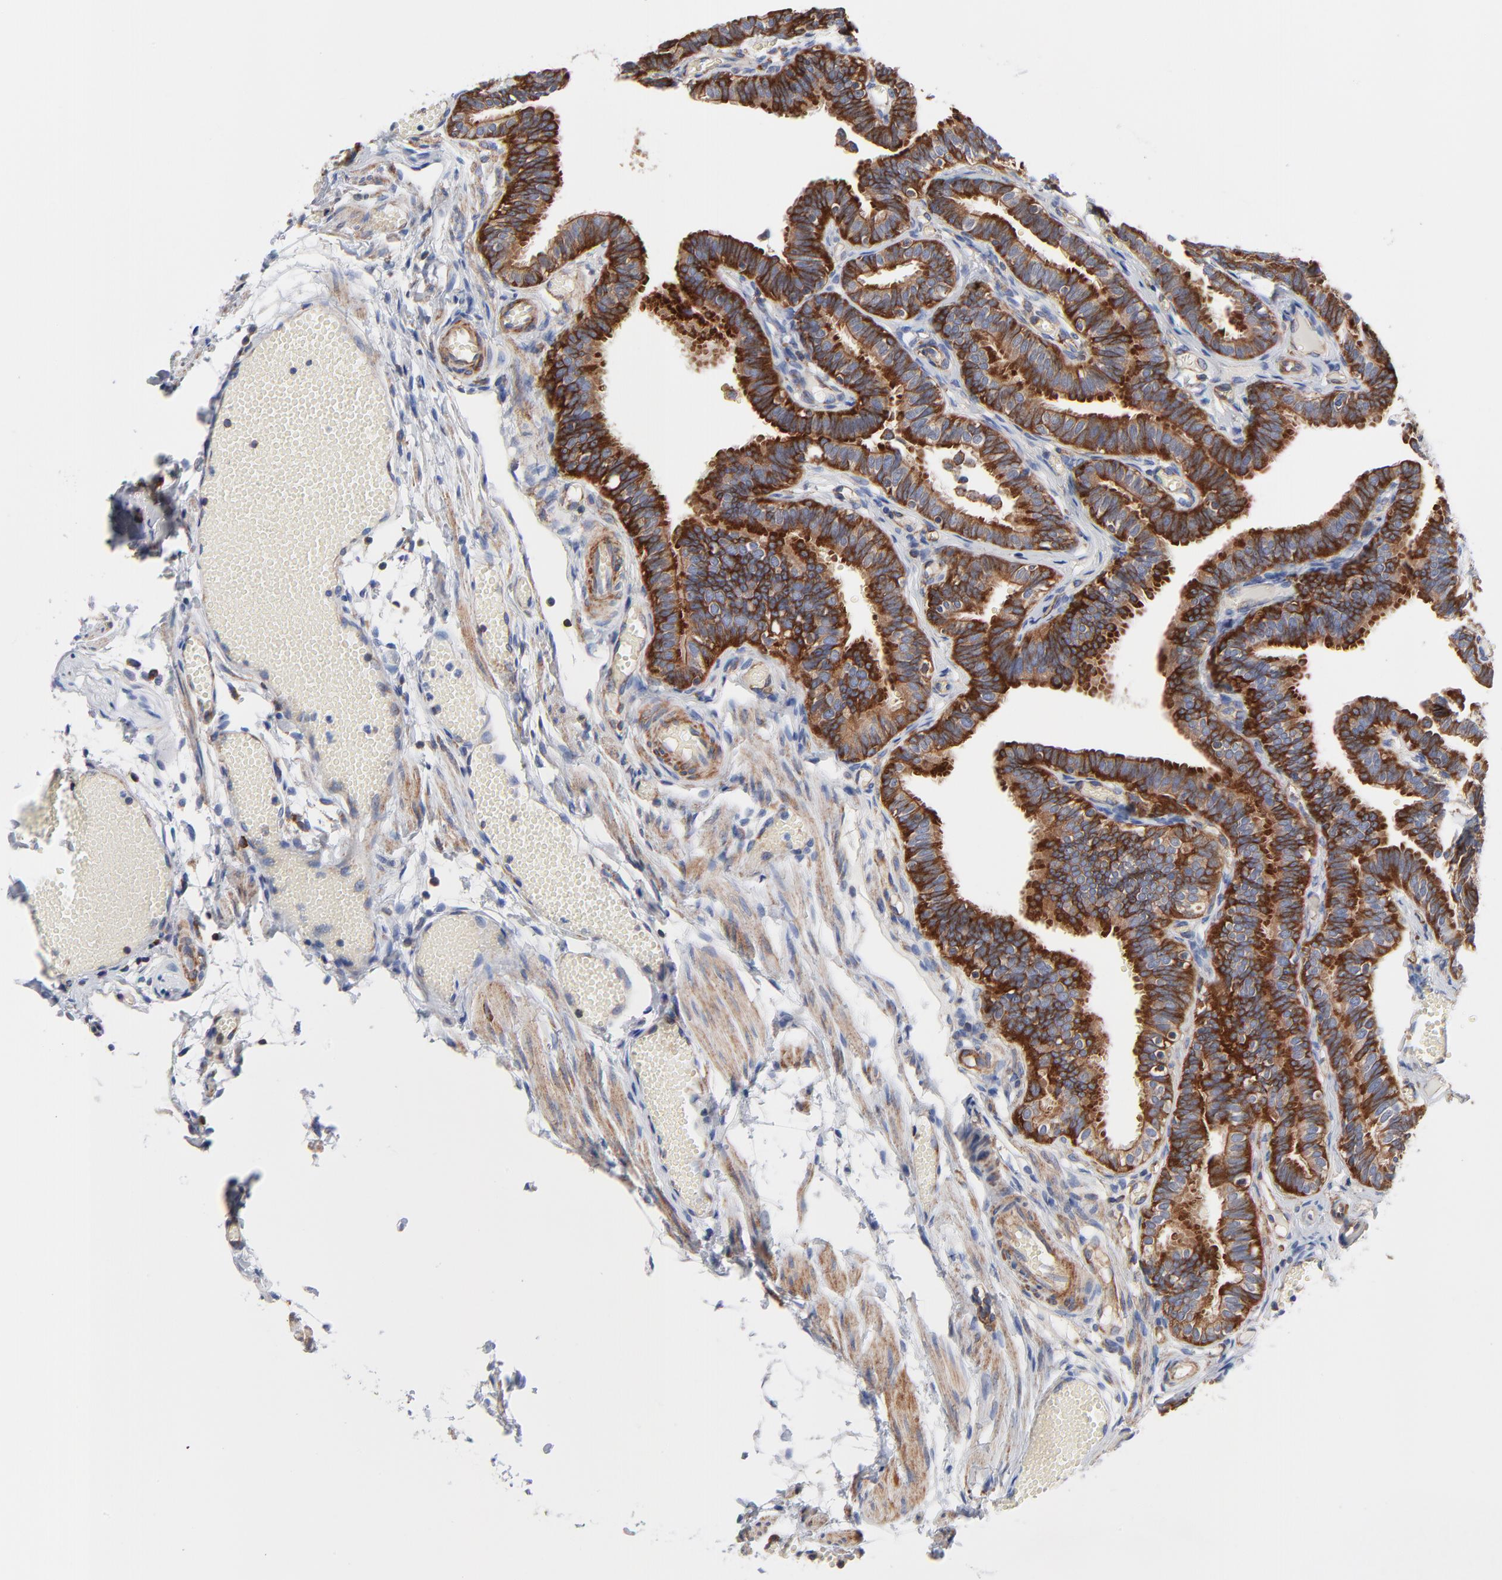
{"staining": {"intensity": "strong", "quantity": ">75%", "location": "cytoplasmic/membranous"}, "tissue": "fallopian tube", "cell_type": "Glandular cells", "image_type": "normal", "snomed": [{"axis": "morphology", "description": "Normal tissue, NOS"}, {"axis": "topography", "description": "Fallopian tube"}], "caption": "Protein analysis of benign fallopian tube displays strong cytoplasmic/membranous expression in about >75% of glandular cells.", "gene": "CD2AP", "patient": {"sex": "female", "age": 29}}